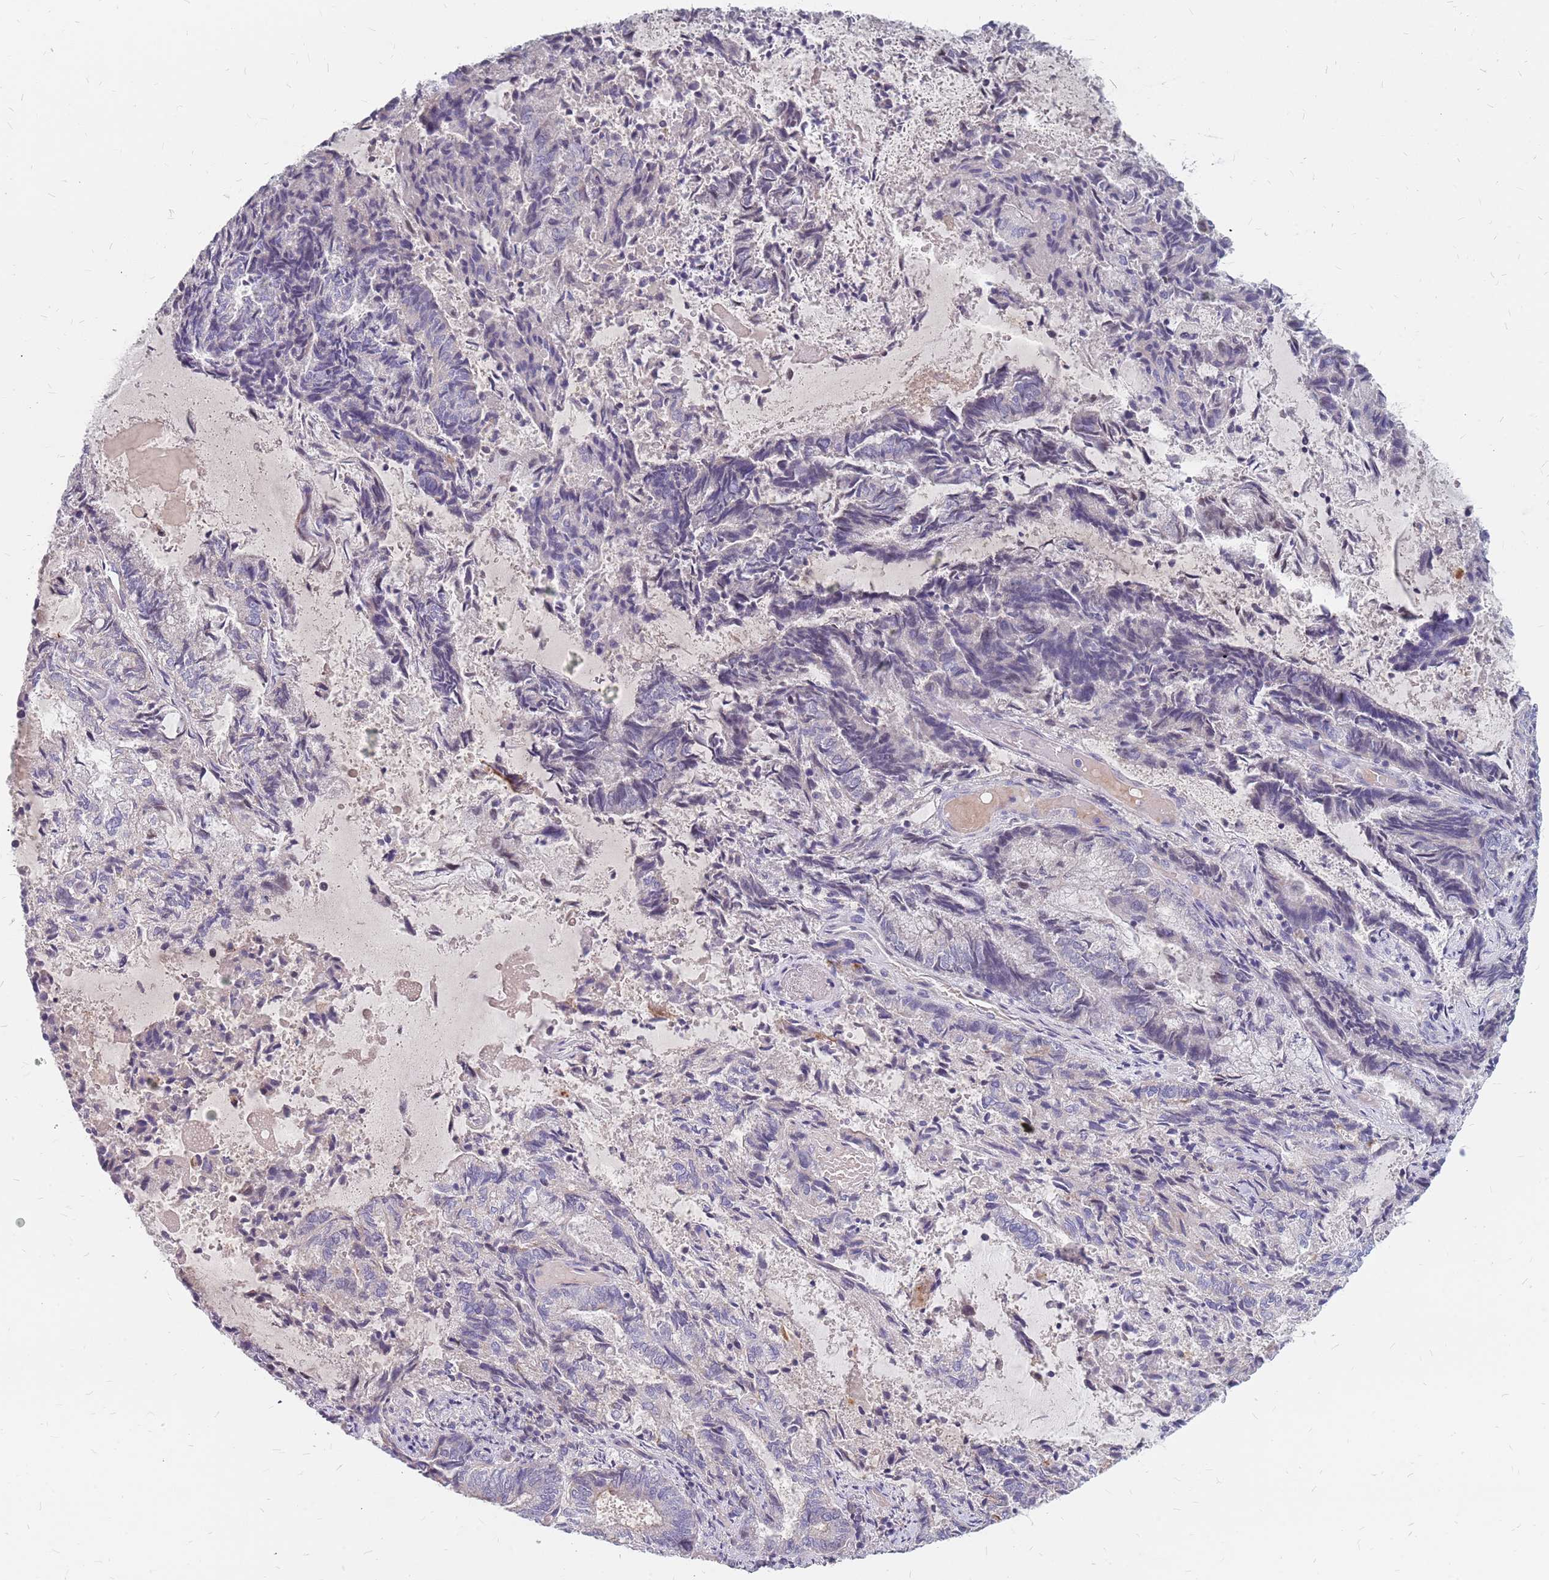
{"staining": {"intensity": "negative", "quantity": "none", "location": "none"}, "tissue": "endometrial cancer", "cell_type": "Tumor cells", "image_type": "cancer", "snomed": [{"axis": "morphology", "description": "Adenocarcinoma, NOS"}, {"axis": "topography", "description": "Endometrium"}], "caption": "Tumor cells show no significant protein positivity in endometrial cancer.", "gene": "CMTR2", "patient": {"sex": "female", "age": 80}}